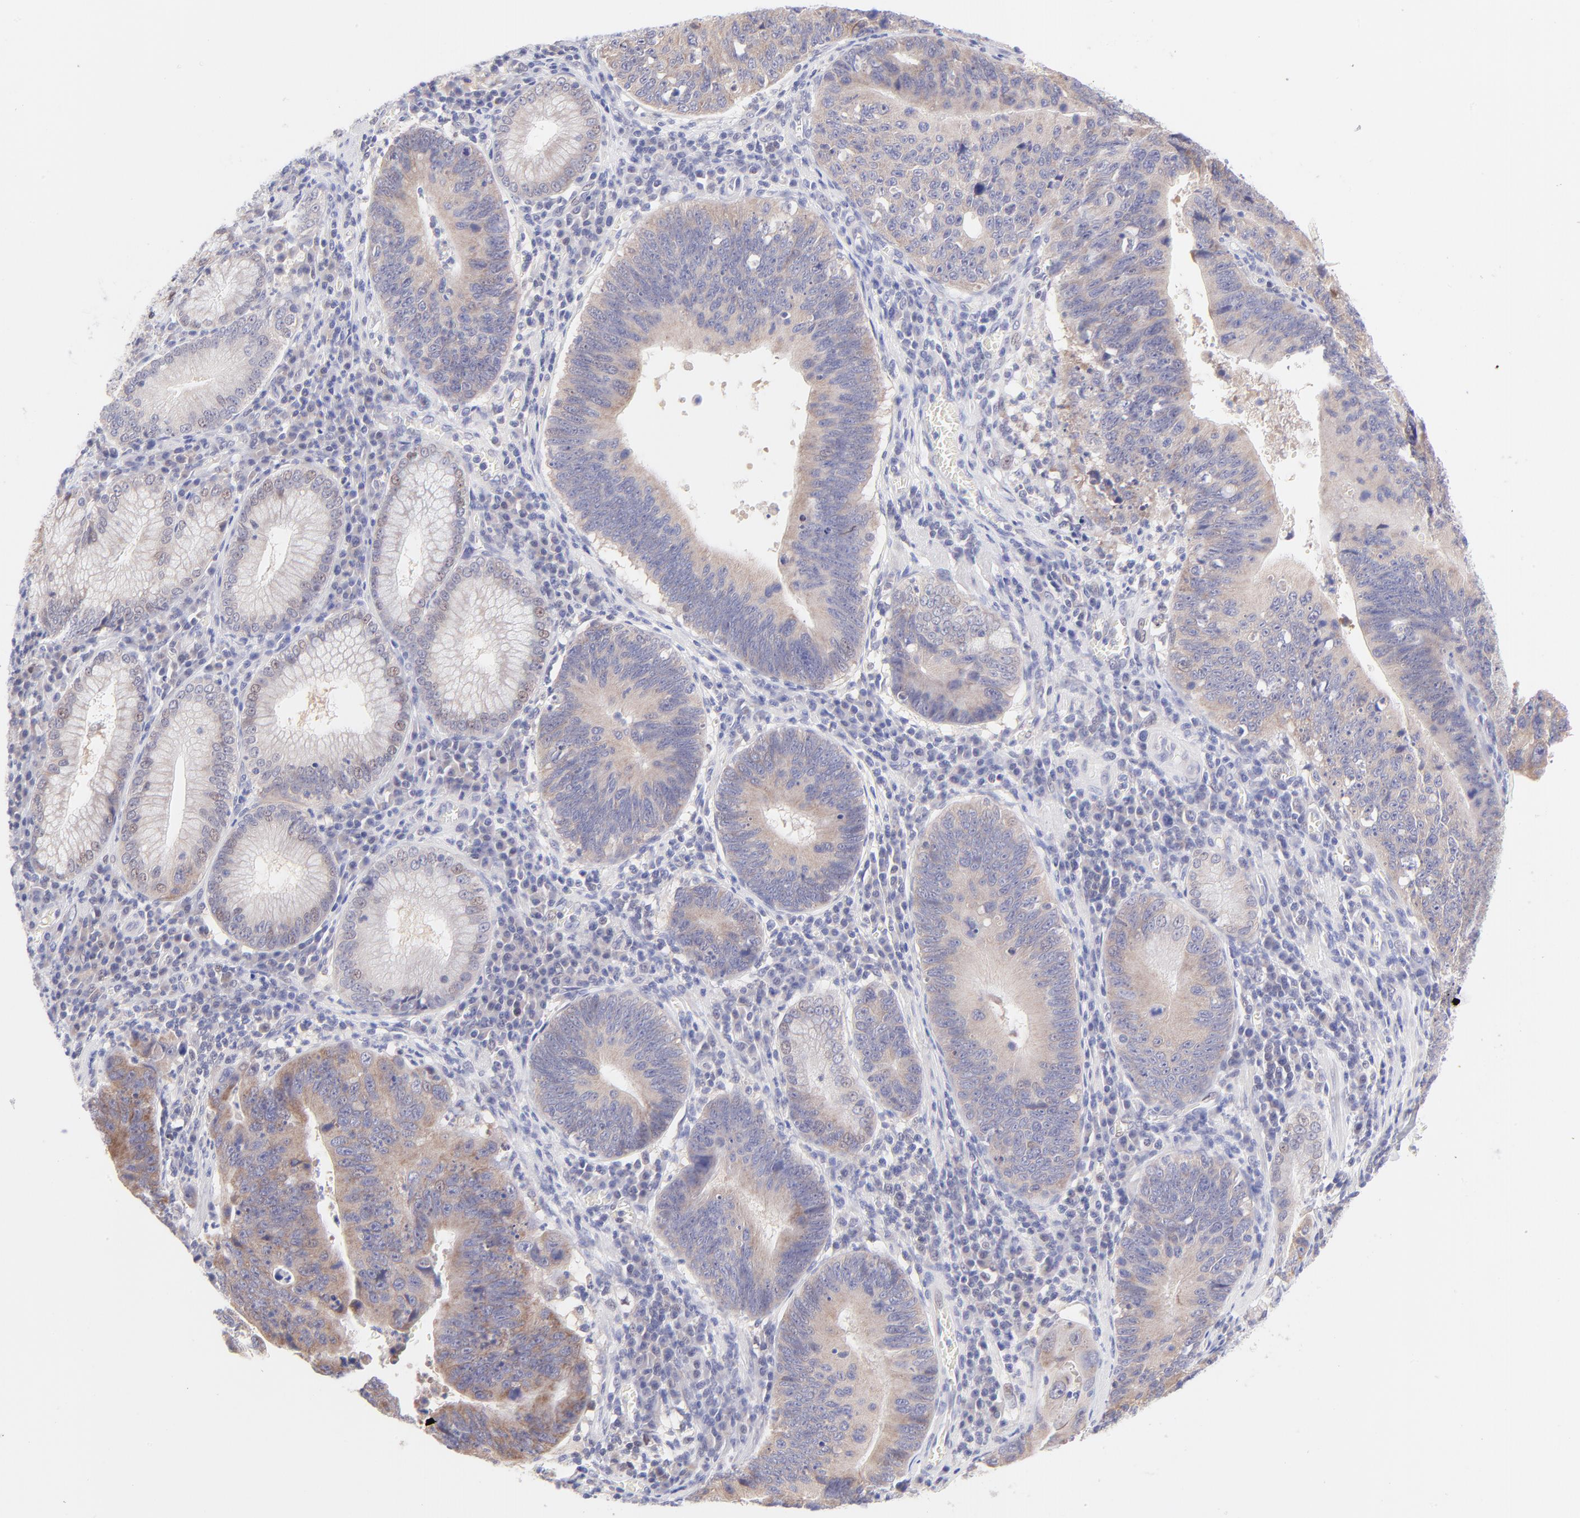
{"staining": {"intensity": "weak", "quantity": ">75%", "location": "cytoplasmic/membranous"}, "tissue": "stomach cancer", "cell_type": "Tumor cells", "image_type": "cancer", "snomed": [{"axis": "morphology", "description": "Adenocarcinoma, NOS"}, {"axis": "topography", "description": "Stomach"}], "caption": "Tumor cells demonstrate weak cytoplasmic/membranous positivity in about >75% of cells in stomach cancer (adenocarcinoma).", "gene": "PBDC1", "patient": {"sex": "male", "age": 59}}